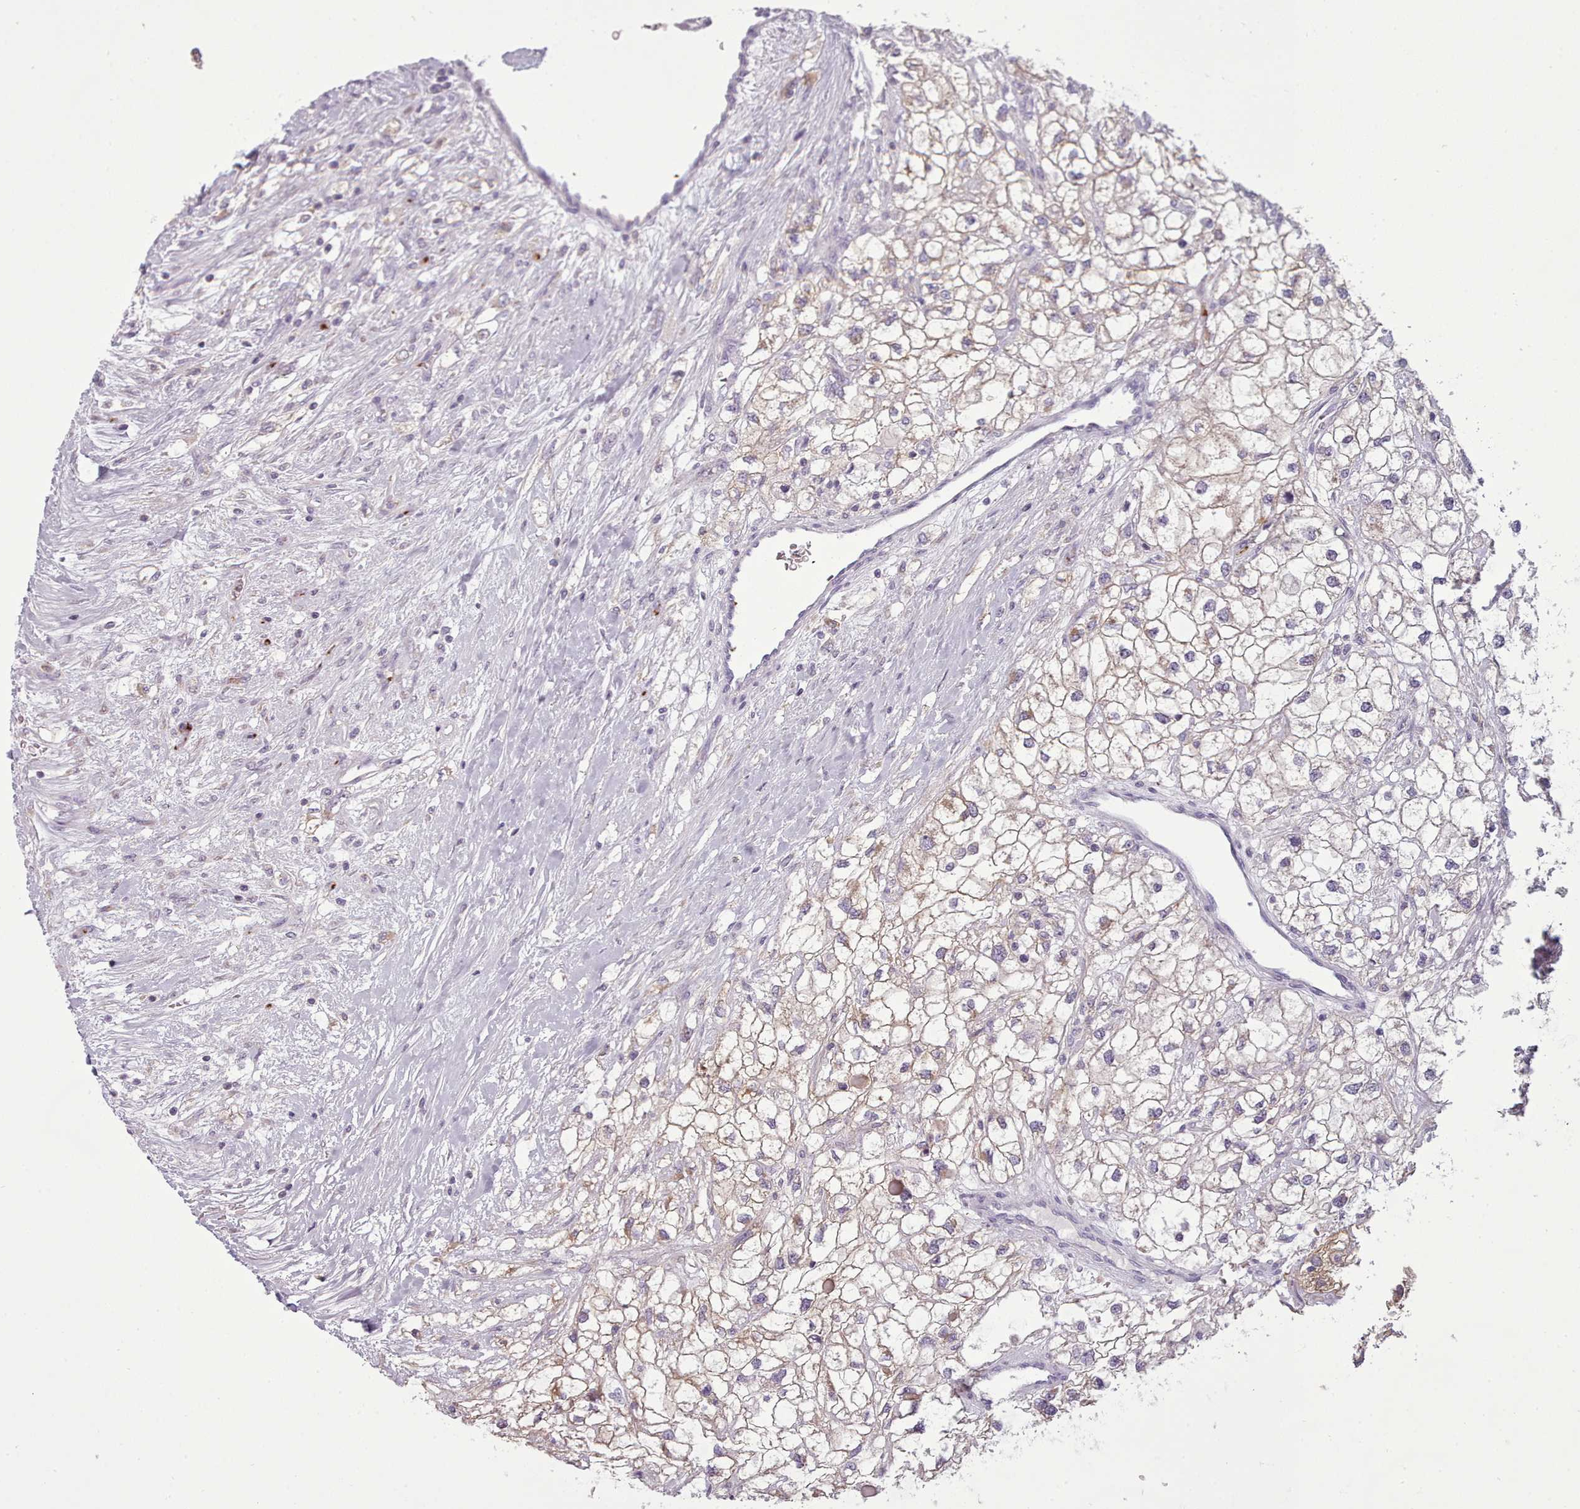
{"staining": {"intensity": "weak", "quantity": "25%-75%", "location": "cytoplasmic/membranous"}, "tissue": "renal cancer", "cell_type": "Tumor cells", "image_type": "cancer", "snomed": [{"axis": "morphology", "description": "Adenocarcinoma, NOS"}, {"axis": "topography", "description": "Kidney"}], "caption": "The image shows a brown stain indicating the presence of a protein in the cytoplasmic/membranous of tumor cells in renal cancer (adenocarcinoma).", "gene": "NDST2", "patient": {"sex": "male", "age": 59}}